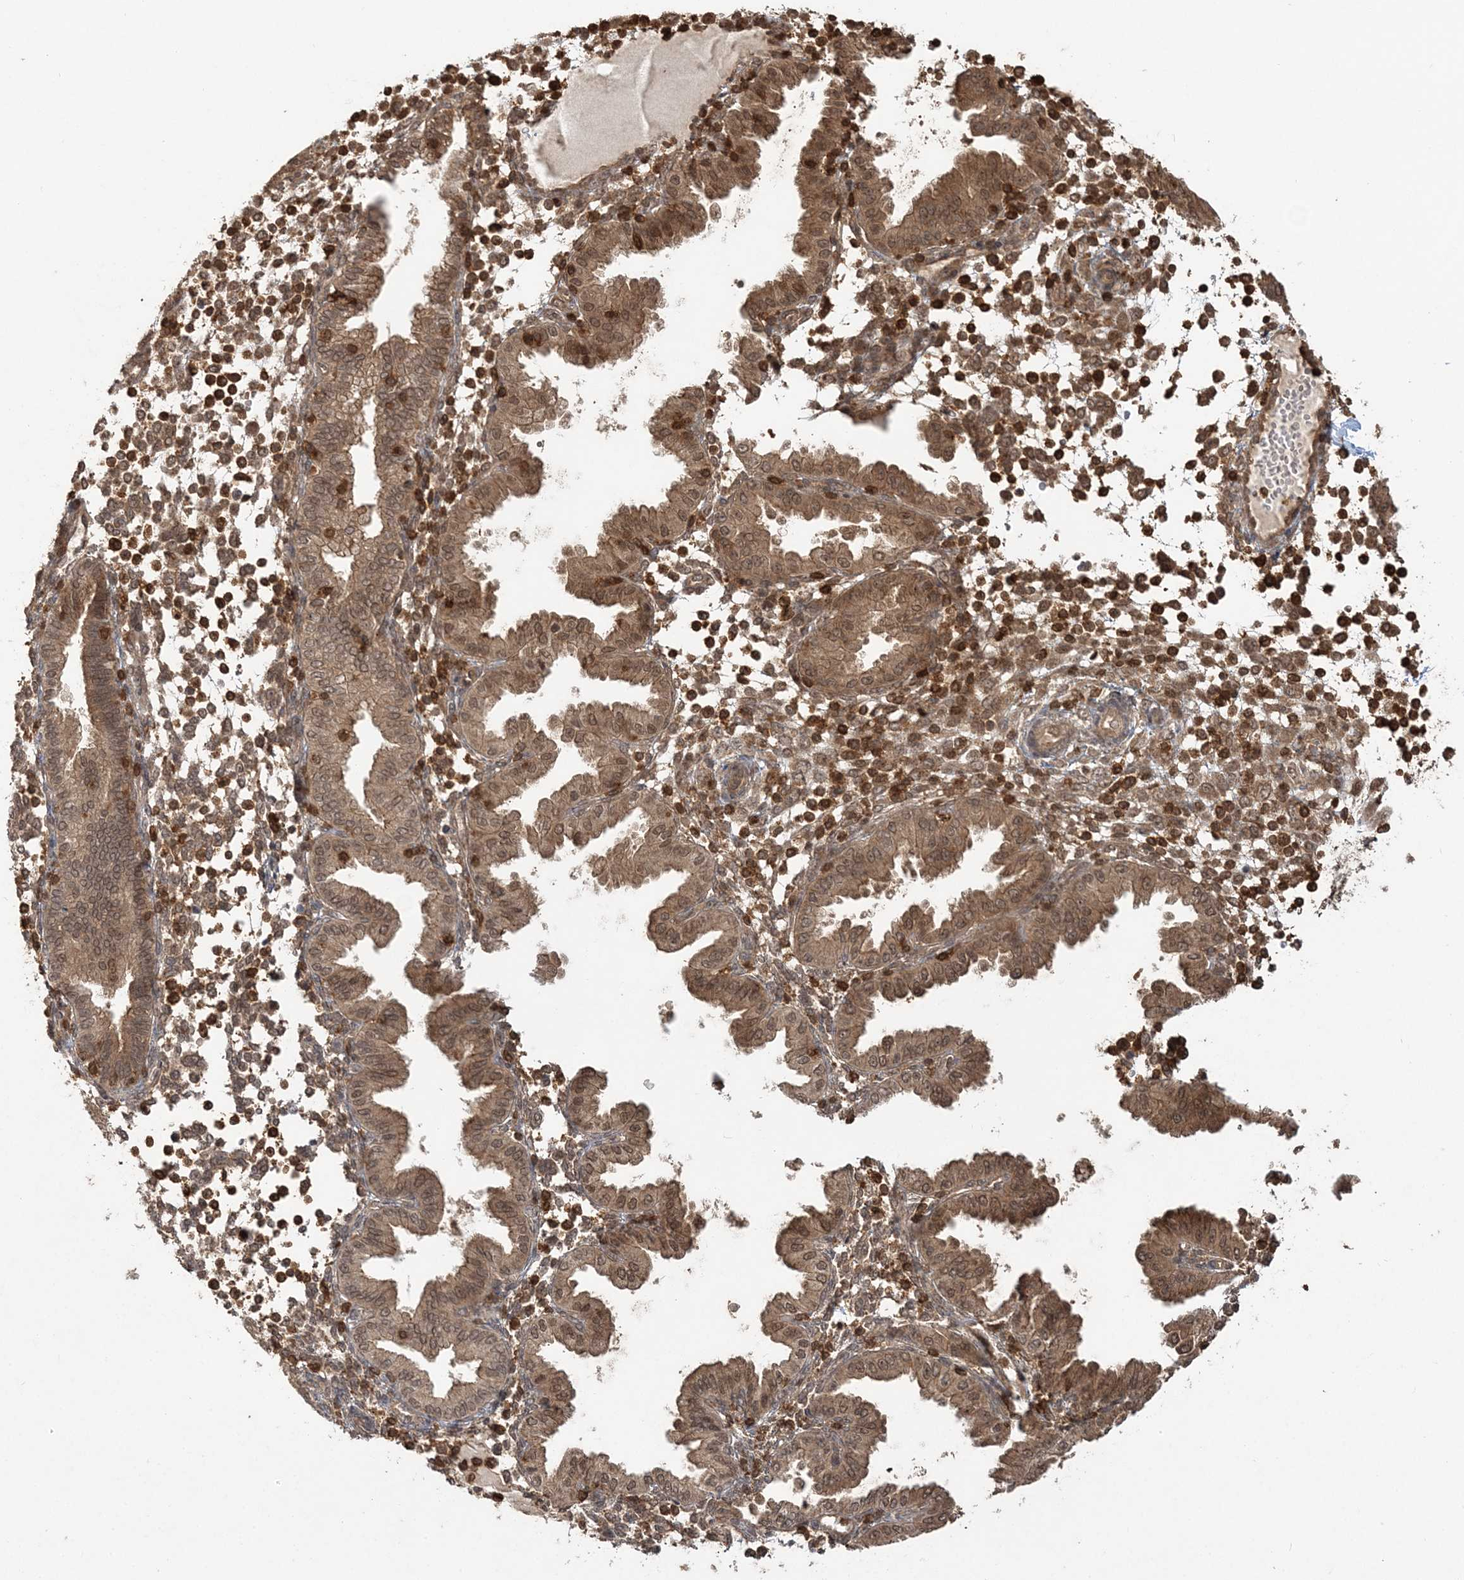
{"staining": {"intensity": "strong", "quantity": ">75%", "location": "cytoplasmic/membranous,nuclear"}, "tissue": "endometrium", "cell_type": "Cells in endometrial stroma", "image_type": "normal", "snomed": [{"axis": "morphology", "description": "Normal tissue, NOS"}, {"axis": "topography", "description": "Endometrium"}], "caption": "The immunohistochemical stain labels strong cytoplasmic/membranous,nuclear staining in cells in endometrial stroma of unremarkable endometrium.", "gene": "CAB39", "patient": {"sex": "female", "age": 53}}